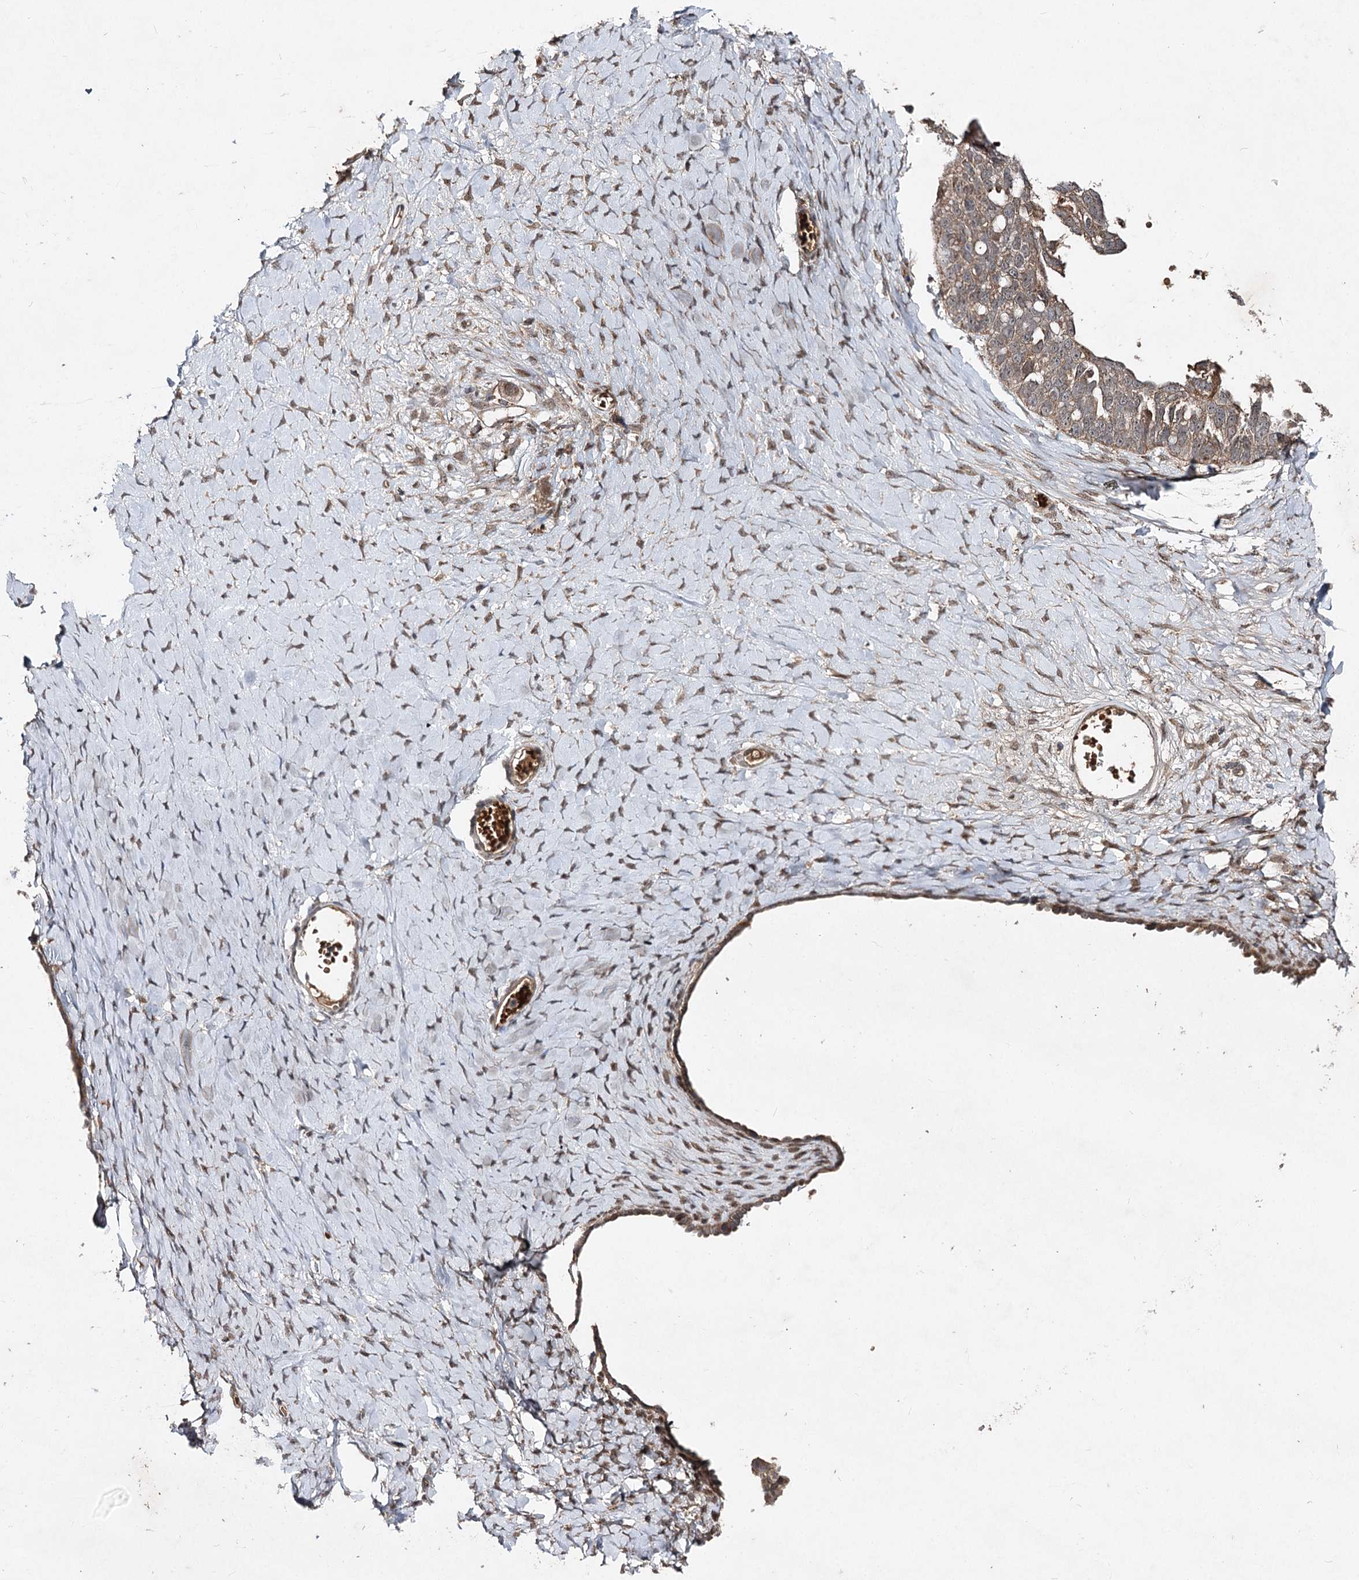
{"staining": {"intensity": "moderate", "quantity": ">75%", "location": "cytoplasmic/membranous"}, "tissue": "ovarian cancer", "cell_type": "Tumor cells", "image_type": "cancer", "snomed": [{"axis": "morphology", "description": "Cystadenocarcinoma, serous, NOS"}, {"axis": "topography", "description": "Ovary"}], "caption": "Human serous cystadenocarcinoma (ovarian) stained with a brown dye reveals moderate cytoplasmic/membranous positive positivity in approximately >75% of tumor cells.", "gene": "MSANTD2", "patient": {"sex": "female", "age": 79}}